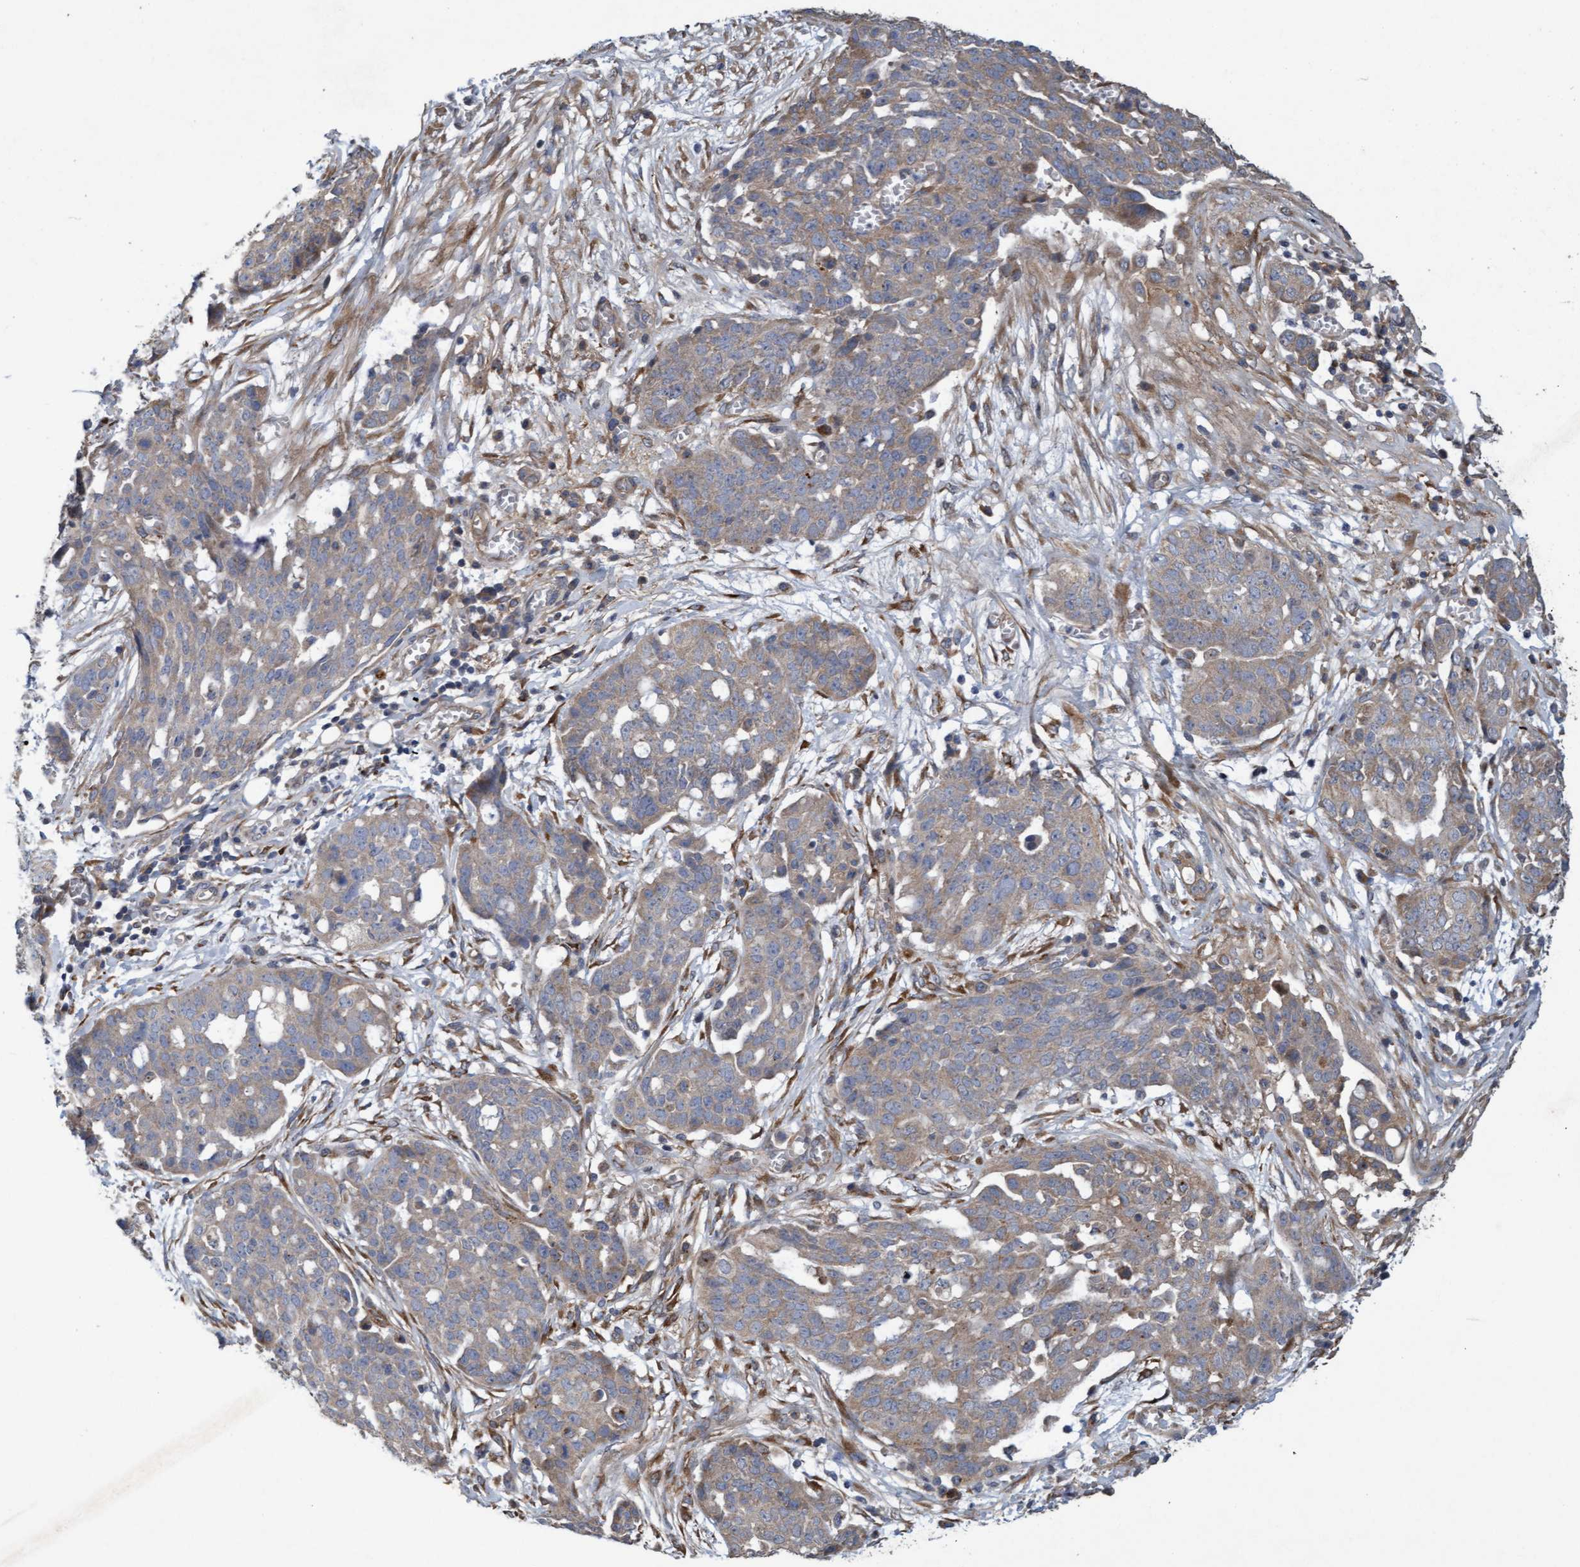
{"staining": {"intensity": "weak", "quantity": "25%-75%", "location": "cytoplasmic/membranous"}, "tissue": "ovarian cancer", "cell_type": "Tumor cells", "image_type": "cancer", "snomed": [{"axis": "morphology", "description": "Cystadenocarcinoma, serous, NOS"}, {"axis": "topography", "description": "Soft tissue"}, {"axis": "topography", "description": "Ovary"}], "caption": "About 25%-75% of tumor cells in serous cystadenocarcinoma (ovarian) exhibit weak cytoplasmic/membranous protein staining as visualized by brown immunohistochemical staining.", "gene": "DDHD2", "patient": {"sex": "female", "age": 57}}